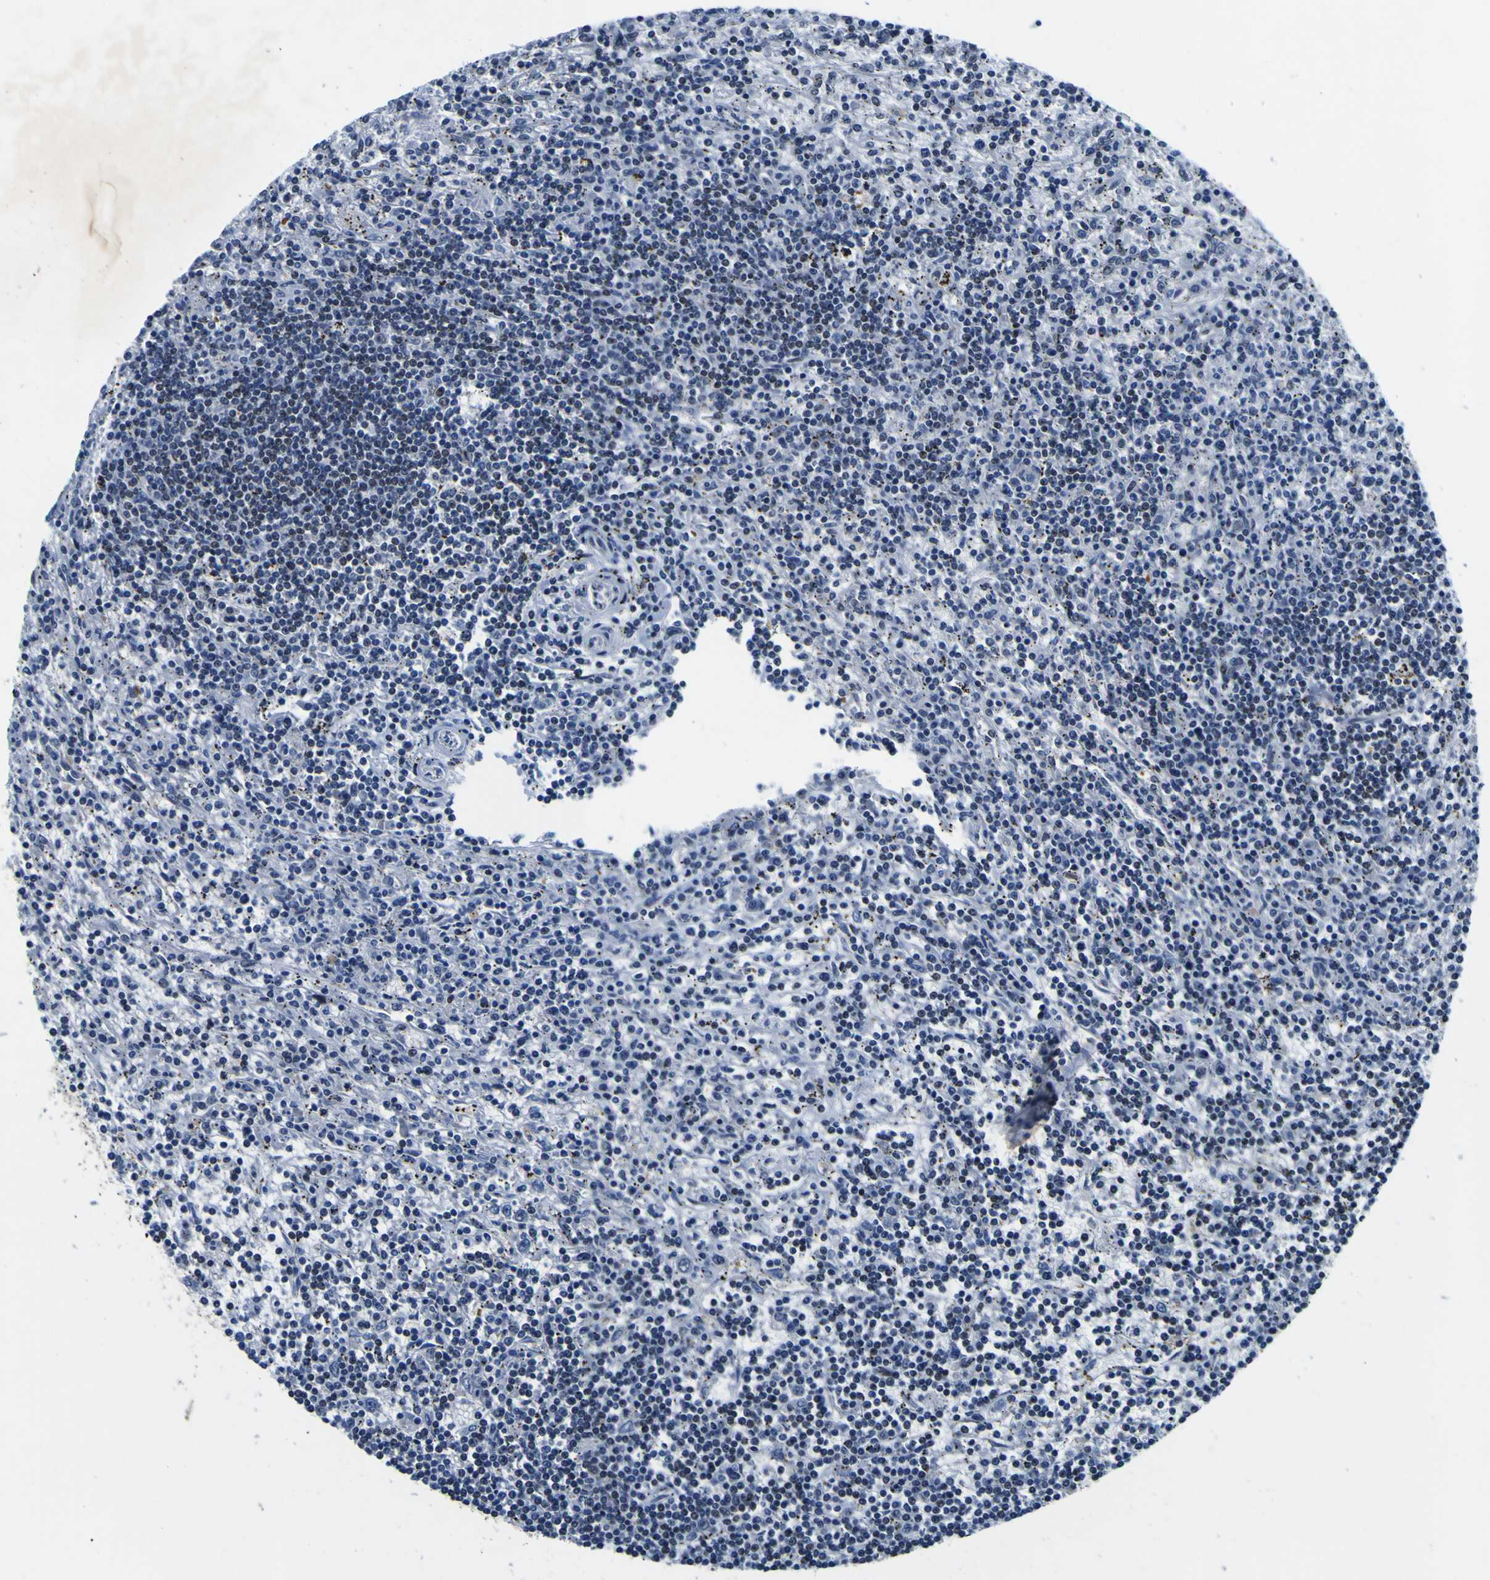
{"staining": {"intensity": "negative", "quantity": "none", "location": "none"}, "tissue": "lymphoma", "cell_type": "Tumor cells", "image_type": "cancer", "snomed": [{"axis": "morphology", "description": "Malignant lymphoma, non-Hodgkin's type, Low grade"}, {"axis": "topography", "description": "Spleen"}], "caption": "Immunohistochemical staining of human low-grade malignant lymphoma, non-Hodgkin's type exhibits no significant positivity in tumor cells. The staining was performed using DAB (3,3'-diaminobenzidine) to visualize the protein expression in brown, while the nuclei were stained in blue with hematoxylin (Magnification: 20x).", "gene": "CUL4B", "patient": {"sex": "male", "age": 76}}